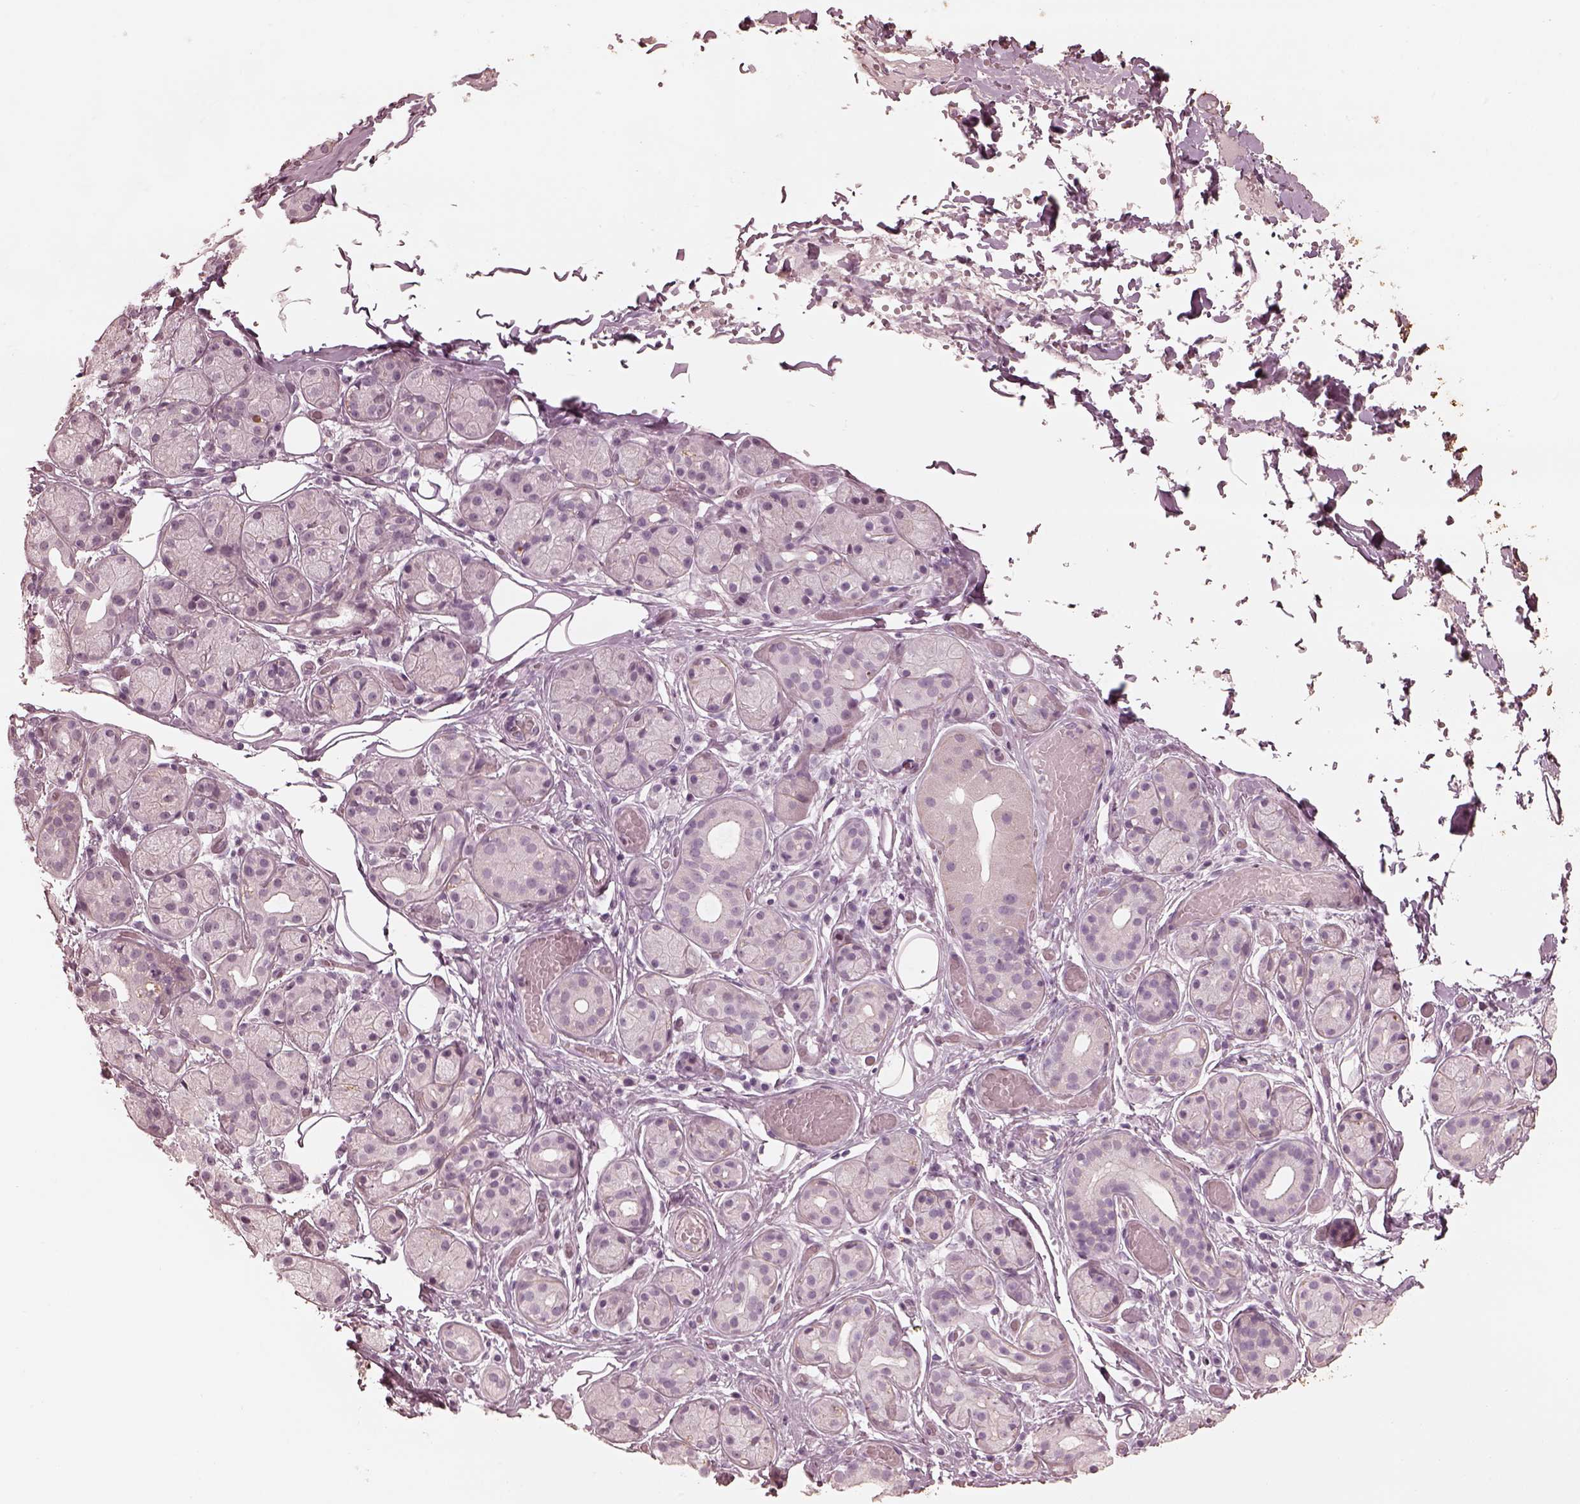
{"staining": {"intensity": "negative", "quantity": "none", "location": "none"}, "tissue": "salivary gland", "cell_type": "Glandular cells", "image_type": "normal", "snomed": [{"axis": "morphology", "description": "Normal tissue, NOS"}, {"axis": "topography", "description": "Salivary gland"}, {"axis": "topography", "description": "Peripheral nerve tissue"}], "caption": "DAB (3,3'-diaminobenzidine) immunohistochemical staining of benign salivary gland shows no significant staining in glandular cells. (IHC, brightfield microscopy, high magnification).", "gene": "ADRB3", "patient": {"sex": "male", "age": 71}}